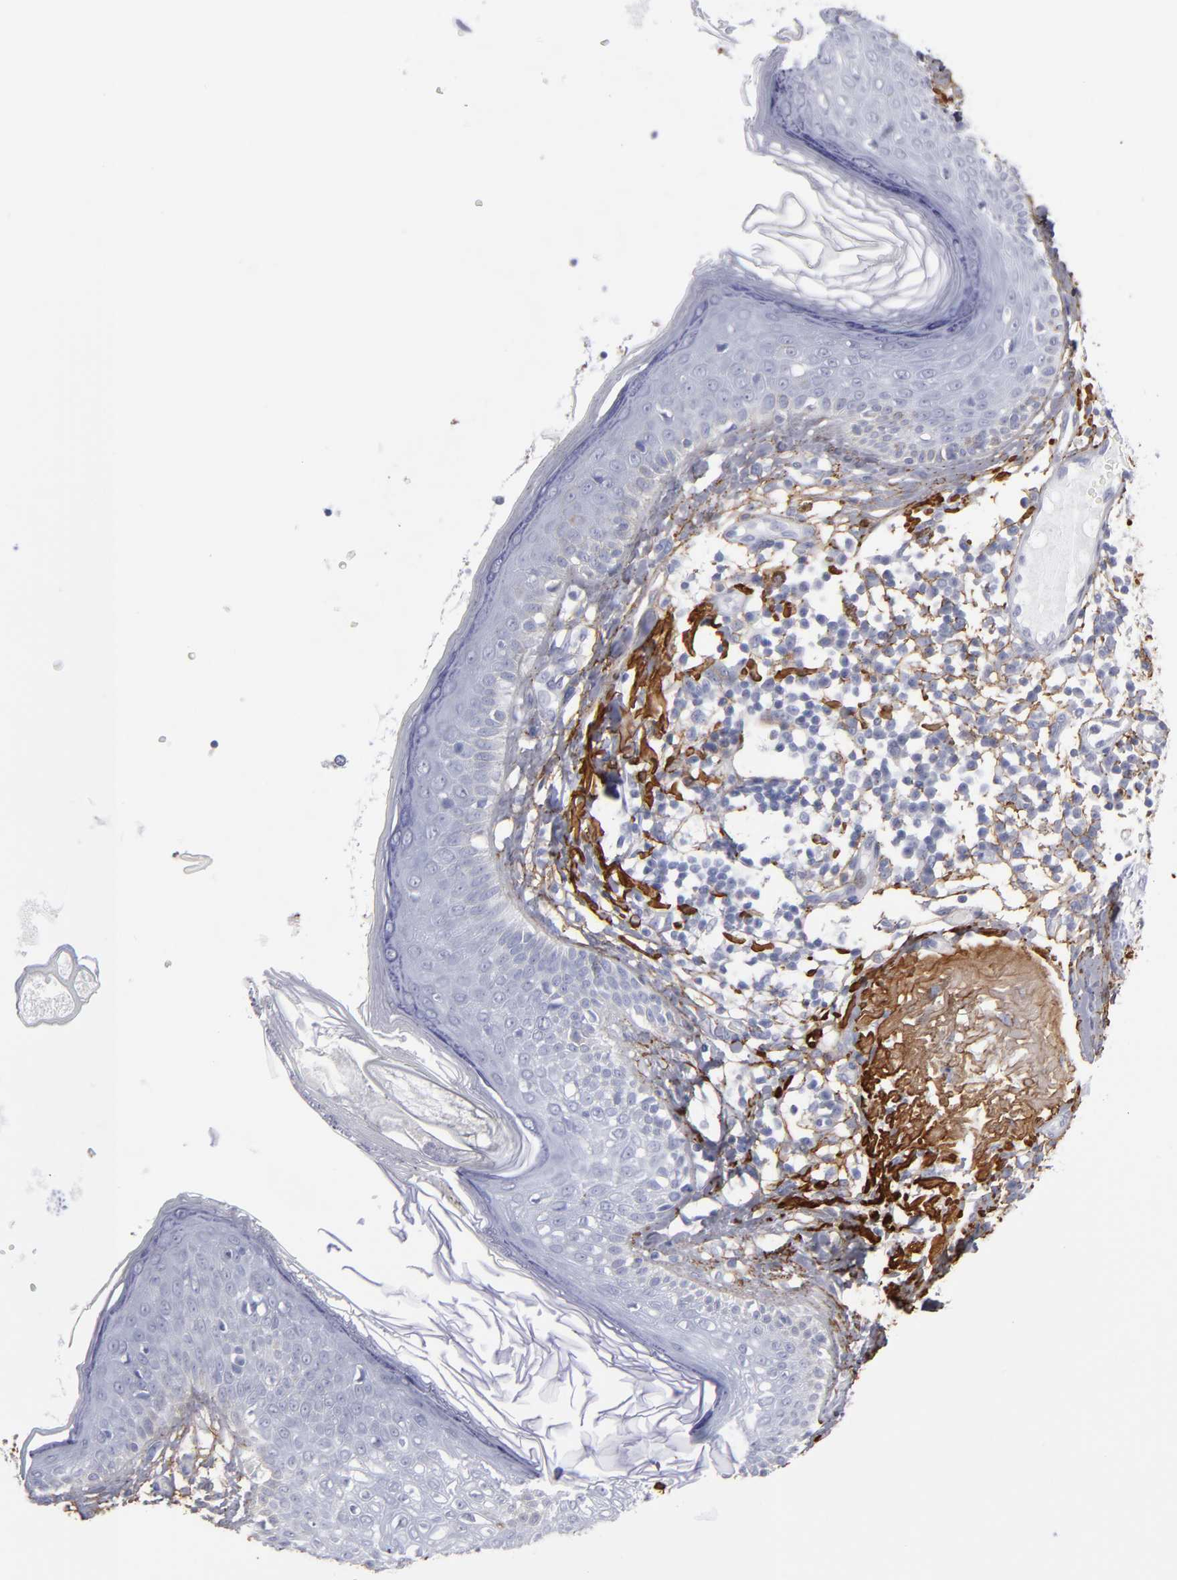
{"staining": {"intensity": "negative", "quantity": "none", "location": "none"}, "tissue": "skin cancer", "cell_type": "Tumor cells", "image_type": "cancer", "snomed": [{"axis": "morphology", "description": "Basal cell carcinoma"}, {"axis": "topography", "description": "Skin"}], "caption": "An image of skin basal cell carcinoma stained for a protein demonstrates no brown staining in tumor cells.", "gene": "EMILIN1", "patient": {"sex": "male", "age": 74}}